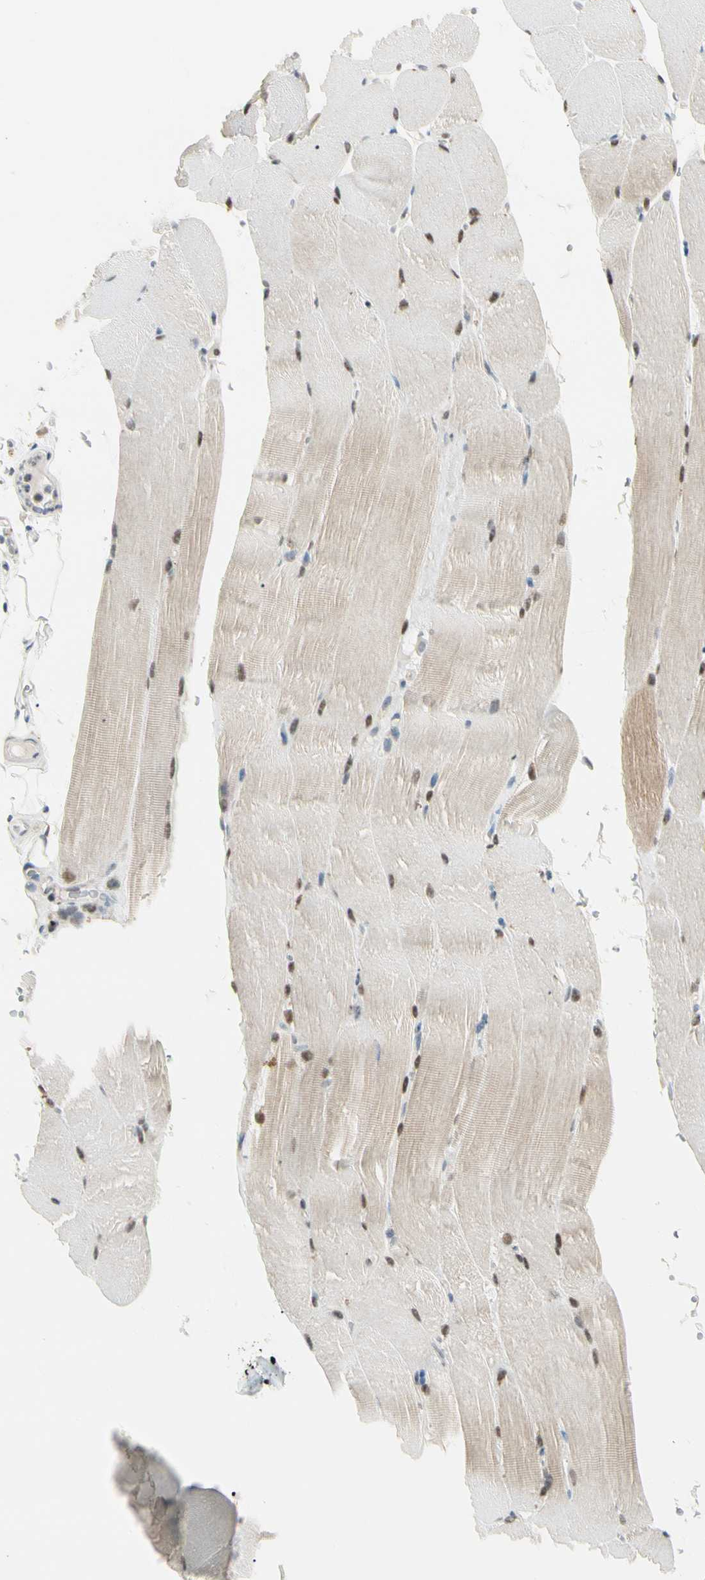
{"staining": {"intensity": "strong", "quantity": ">75%", "location": "cytoplasmic/membranous,nuclear"}, "tissue": "skeletal muscle", "cell_type": "Myocytes", "image_type": "normal", "snomed": [{"axis": "morphology", "description": "Normal tissue, NOS"}, {"axis": "topography", "description": "Skeletal muscle"}, {"axis": "topography", "description": "Parathyroid gland"}], "caption": "Skeletal muscle stained with DAB (3,3'-diaminobenzidine) IHC exhibits high levels of strong cytoplasmic/membranous,nuclear staining in about >75% of myocytes. (brown staining indicates protein expression, while blue staining denotes nuclei).", "gene": "ATXN1", "patient": {"sex": "female", "age": 37}}